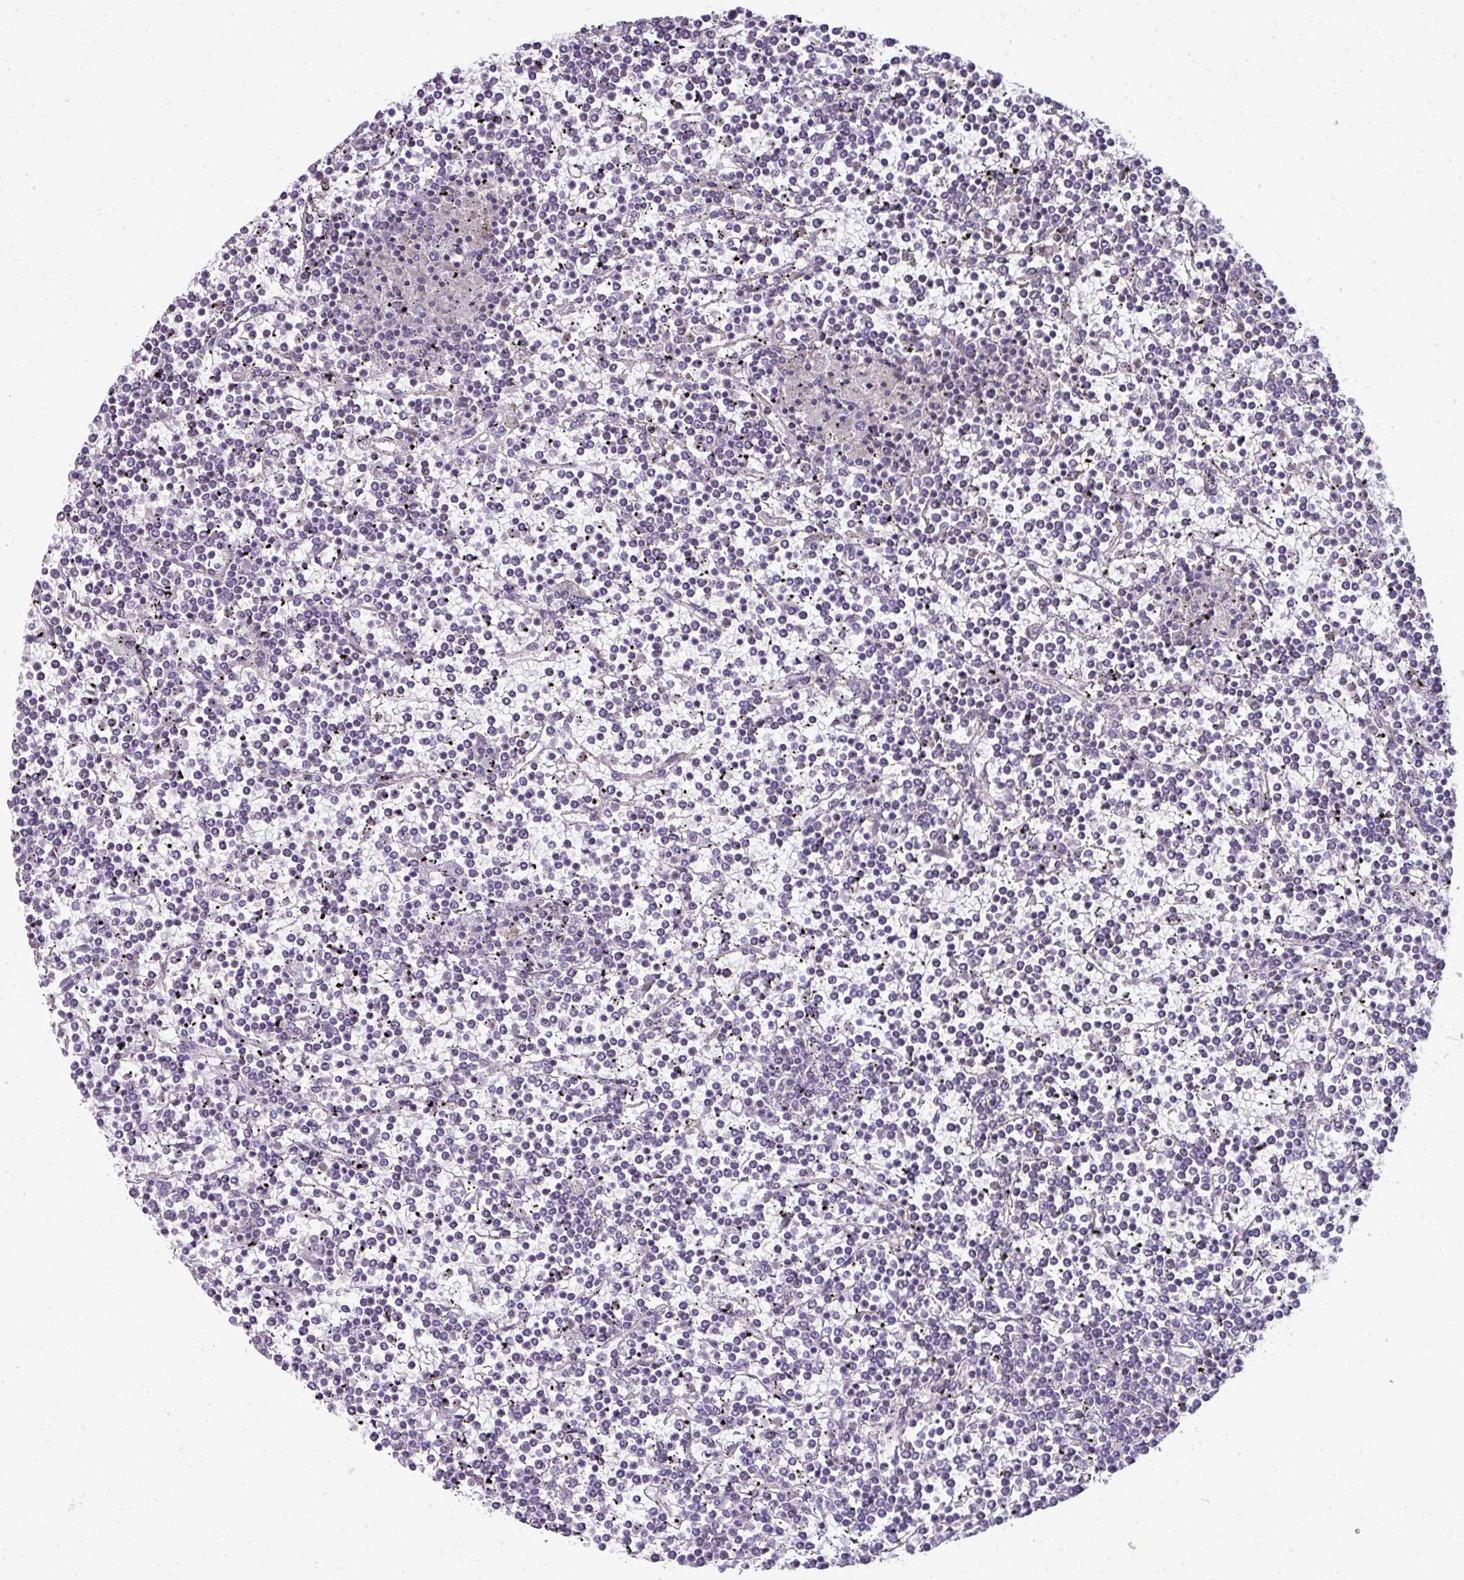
{"staining": {"intensity": "negative", "quantity": "none", "location": "none"}, "tissue": "lymphoma", "cell_type": "Tumor cells", "image_type": "cancer", "snomed": [{"axis": "morphology", "description": "Malignant lymphoma, non-Hodgkin's type, Low grade"}, {"axis": "topography", "description": "Spleen"}], "caption": "This is an immunohistochemistry histopathology image of lymphoma. There is no positivity in tumor cells.", "gene": "STAT5A", "patient": {"sex": "female", "age": 19}}